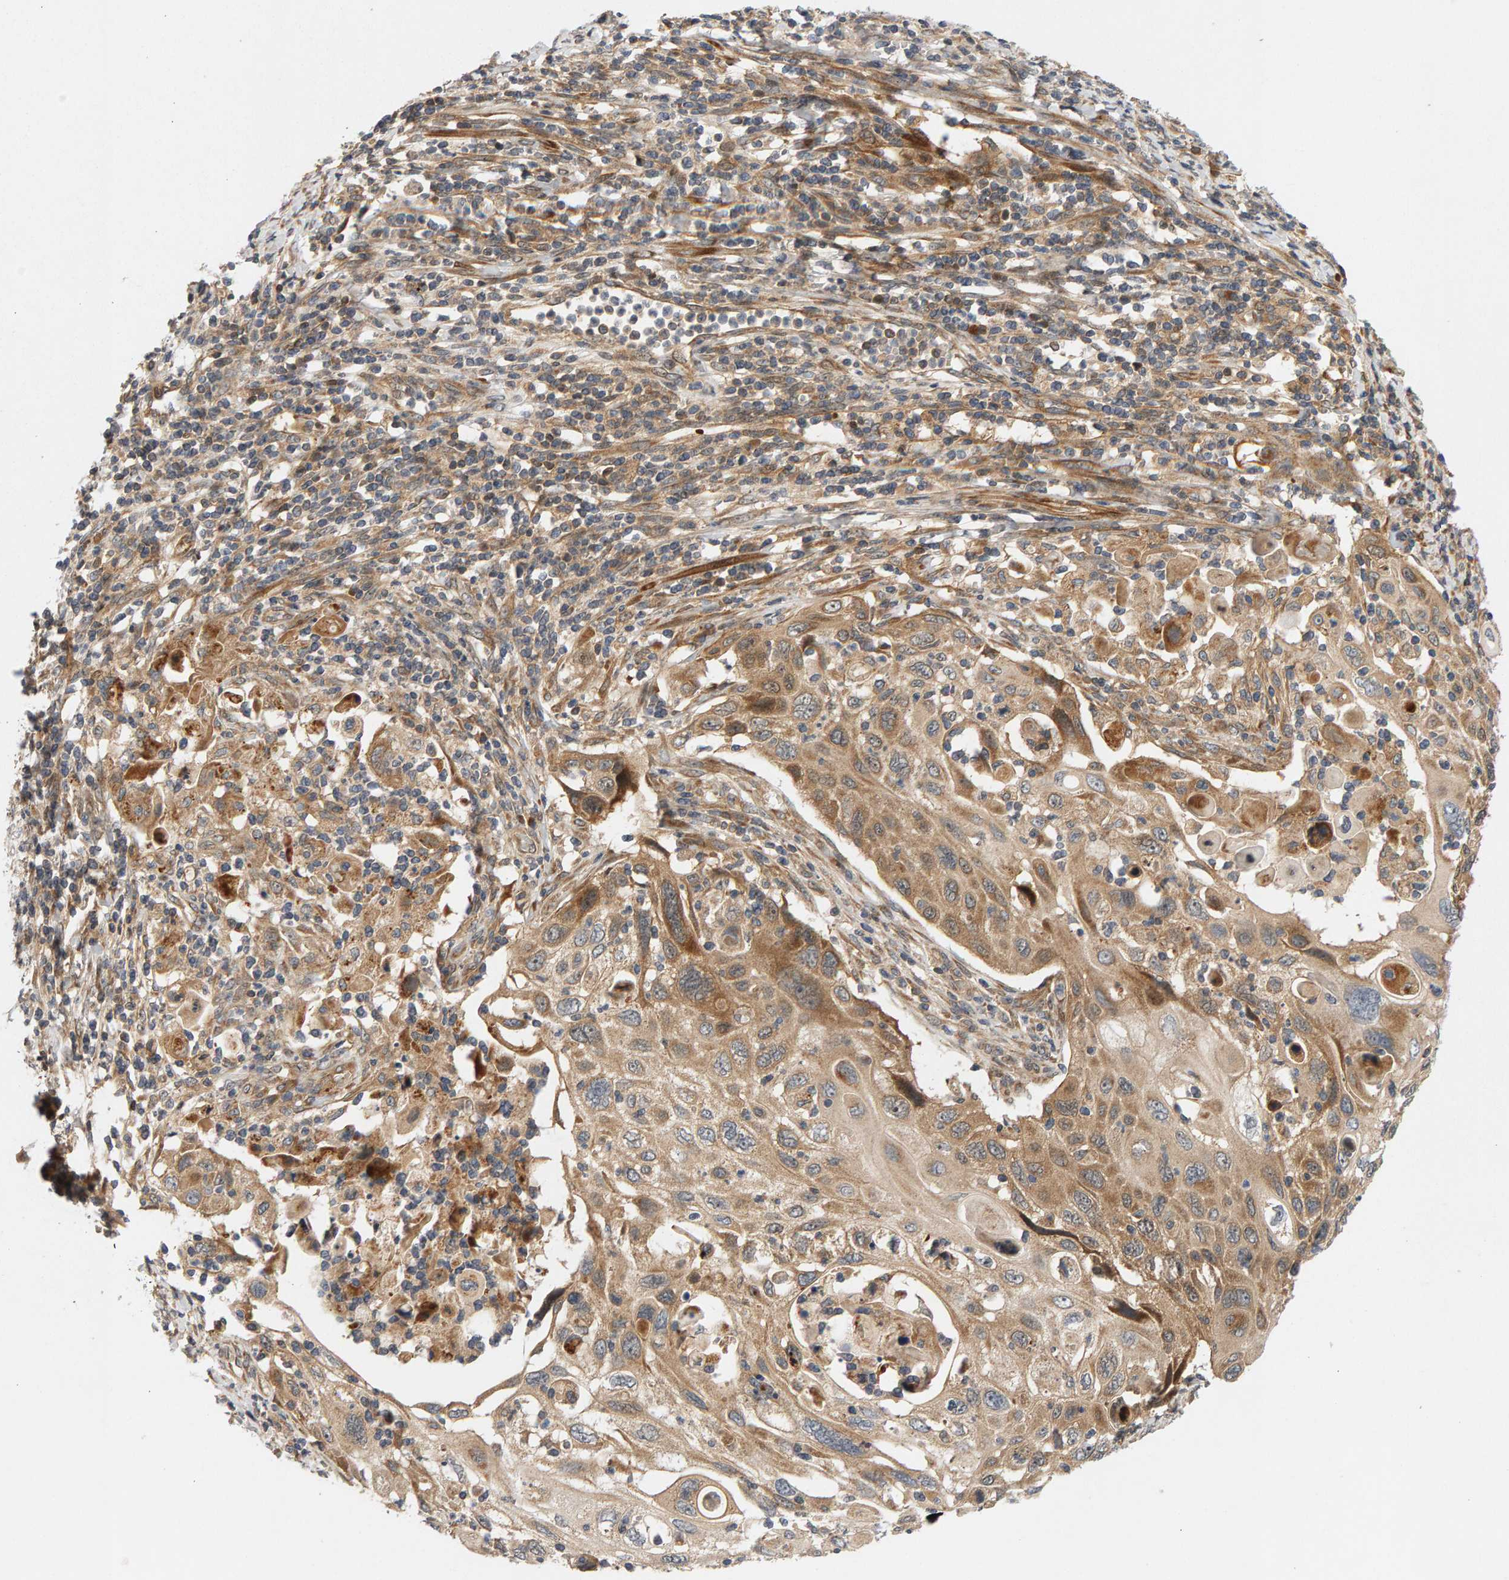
{"staining": {"intensity": "moderate", "quantity": ">75%", "location": "cytoplasmic/membranous"}, "tissue": "cervical cancer", "cell_type": "Tumor cells", "image_type": "cancer", "snomed": [{"axis": "morphology", "description": "Squamous cell carcinoma, NOS"}, {"axis": "topography", "description": "Cervix"}], "caption": "Immunohistochemical staining of human cervical squamous cell carcinoma shows medium levels of moderate cytoplasmic/membranous protein staining in approximately >75% of tumor cells. The staining was performed using DAB to visualize the protein expression in brown, while the nuclei were stained in blue with hematoxylin (Magnification: 20x).", "gene": "BAHCC1", "patient": {"sex": "female", "age": 70}}